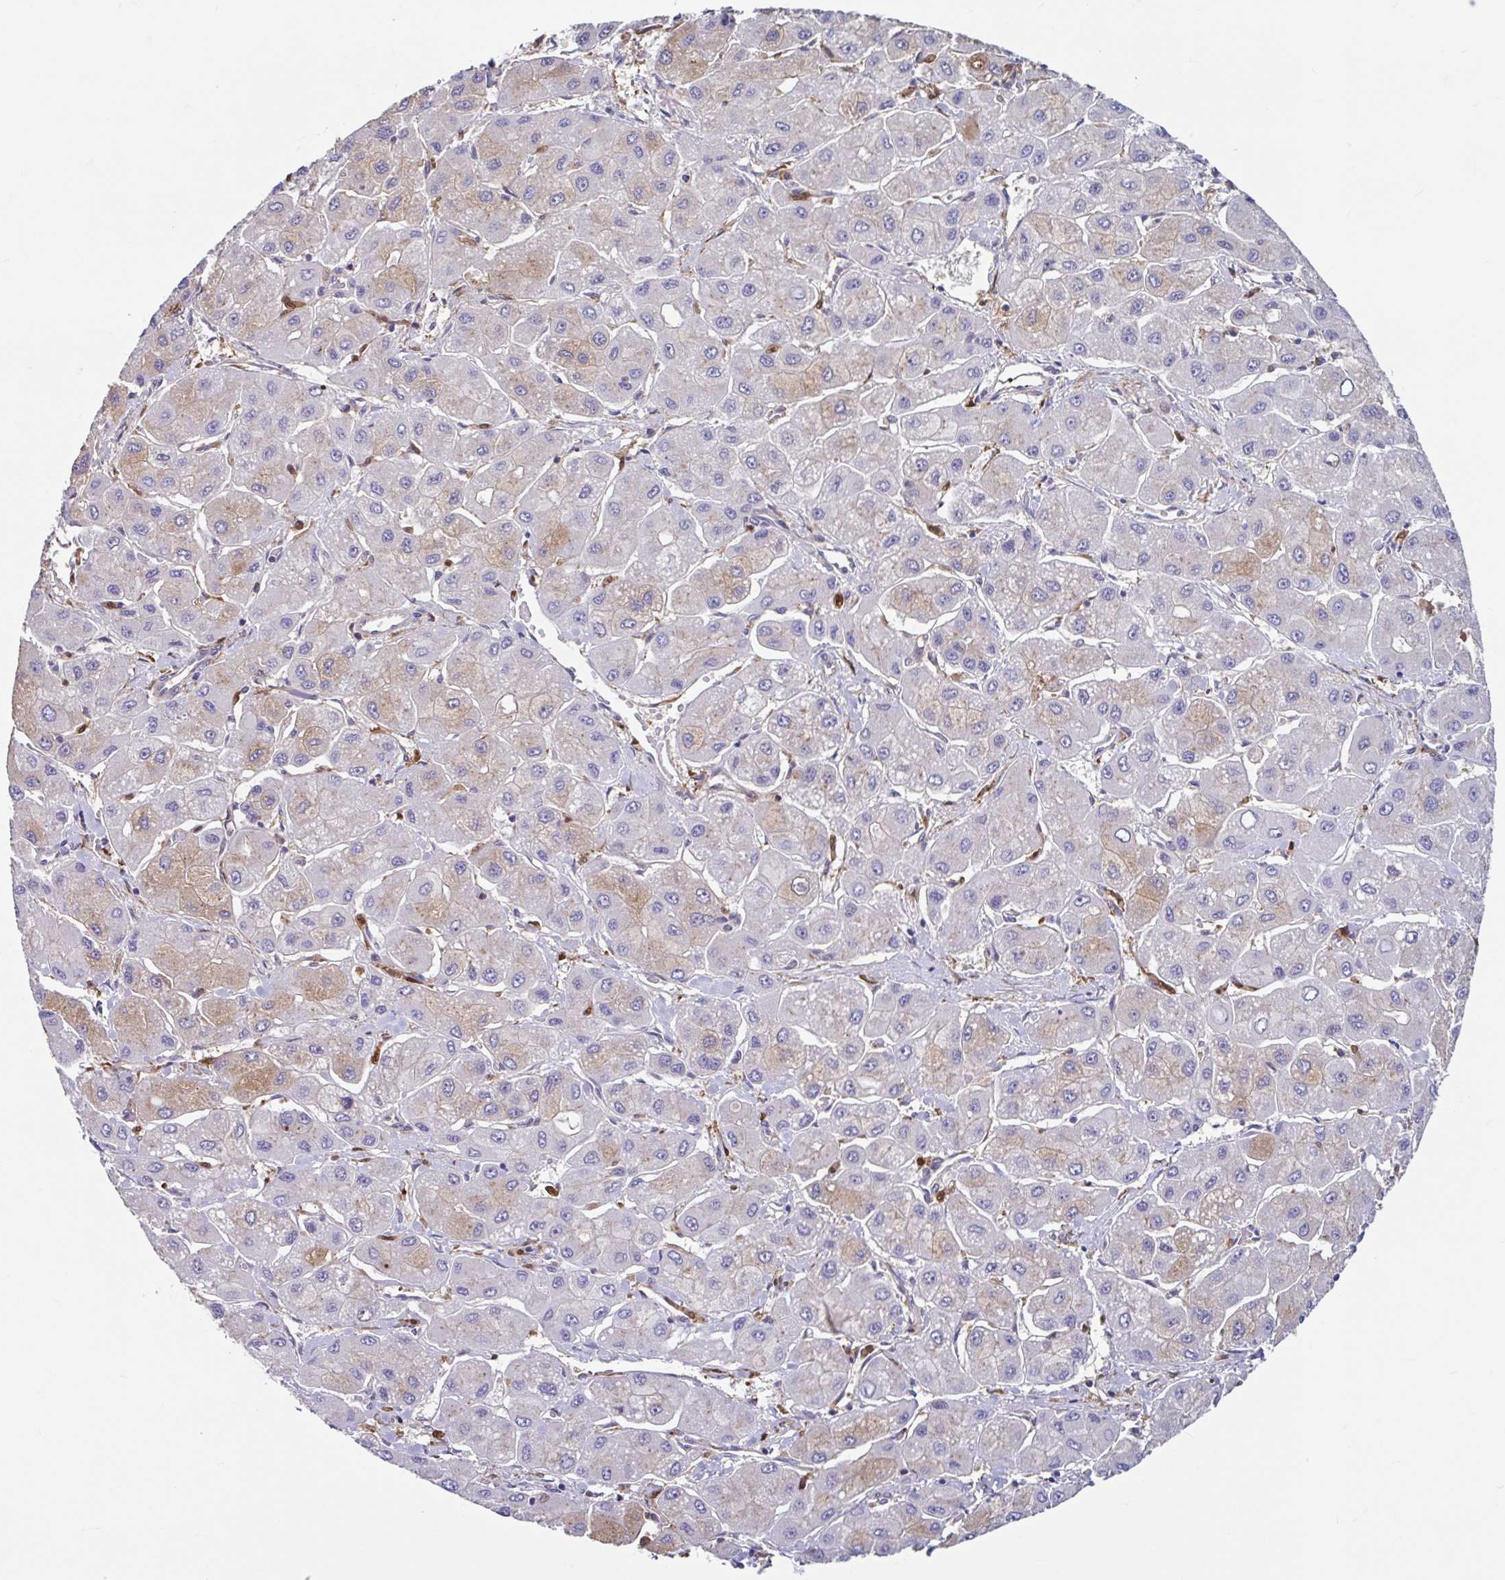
{"staining": {"intensity": "negative", "quantity": "none", "location": "none"}, "tissue": "liver cancer", "cell_type": "Tumor cells", "image_type": "cancer", "snomed": [{"axis": "morphology", "description": "Carcinoma, Hepatocellular, NOS"}, {"axis": "topography", "description": "Liver"}], "caption": "DAB (3,3'-diaminobenzidine) immunohistochemical staining of liver hepatocellular carcinoma shows no significant positivity in tumor cells.", "gene": "BLVRA", "patient": {"sex": "male", "age": 40}}